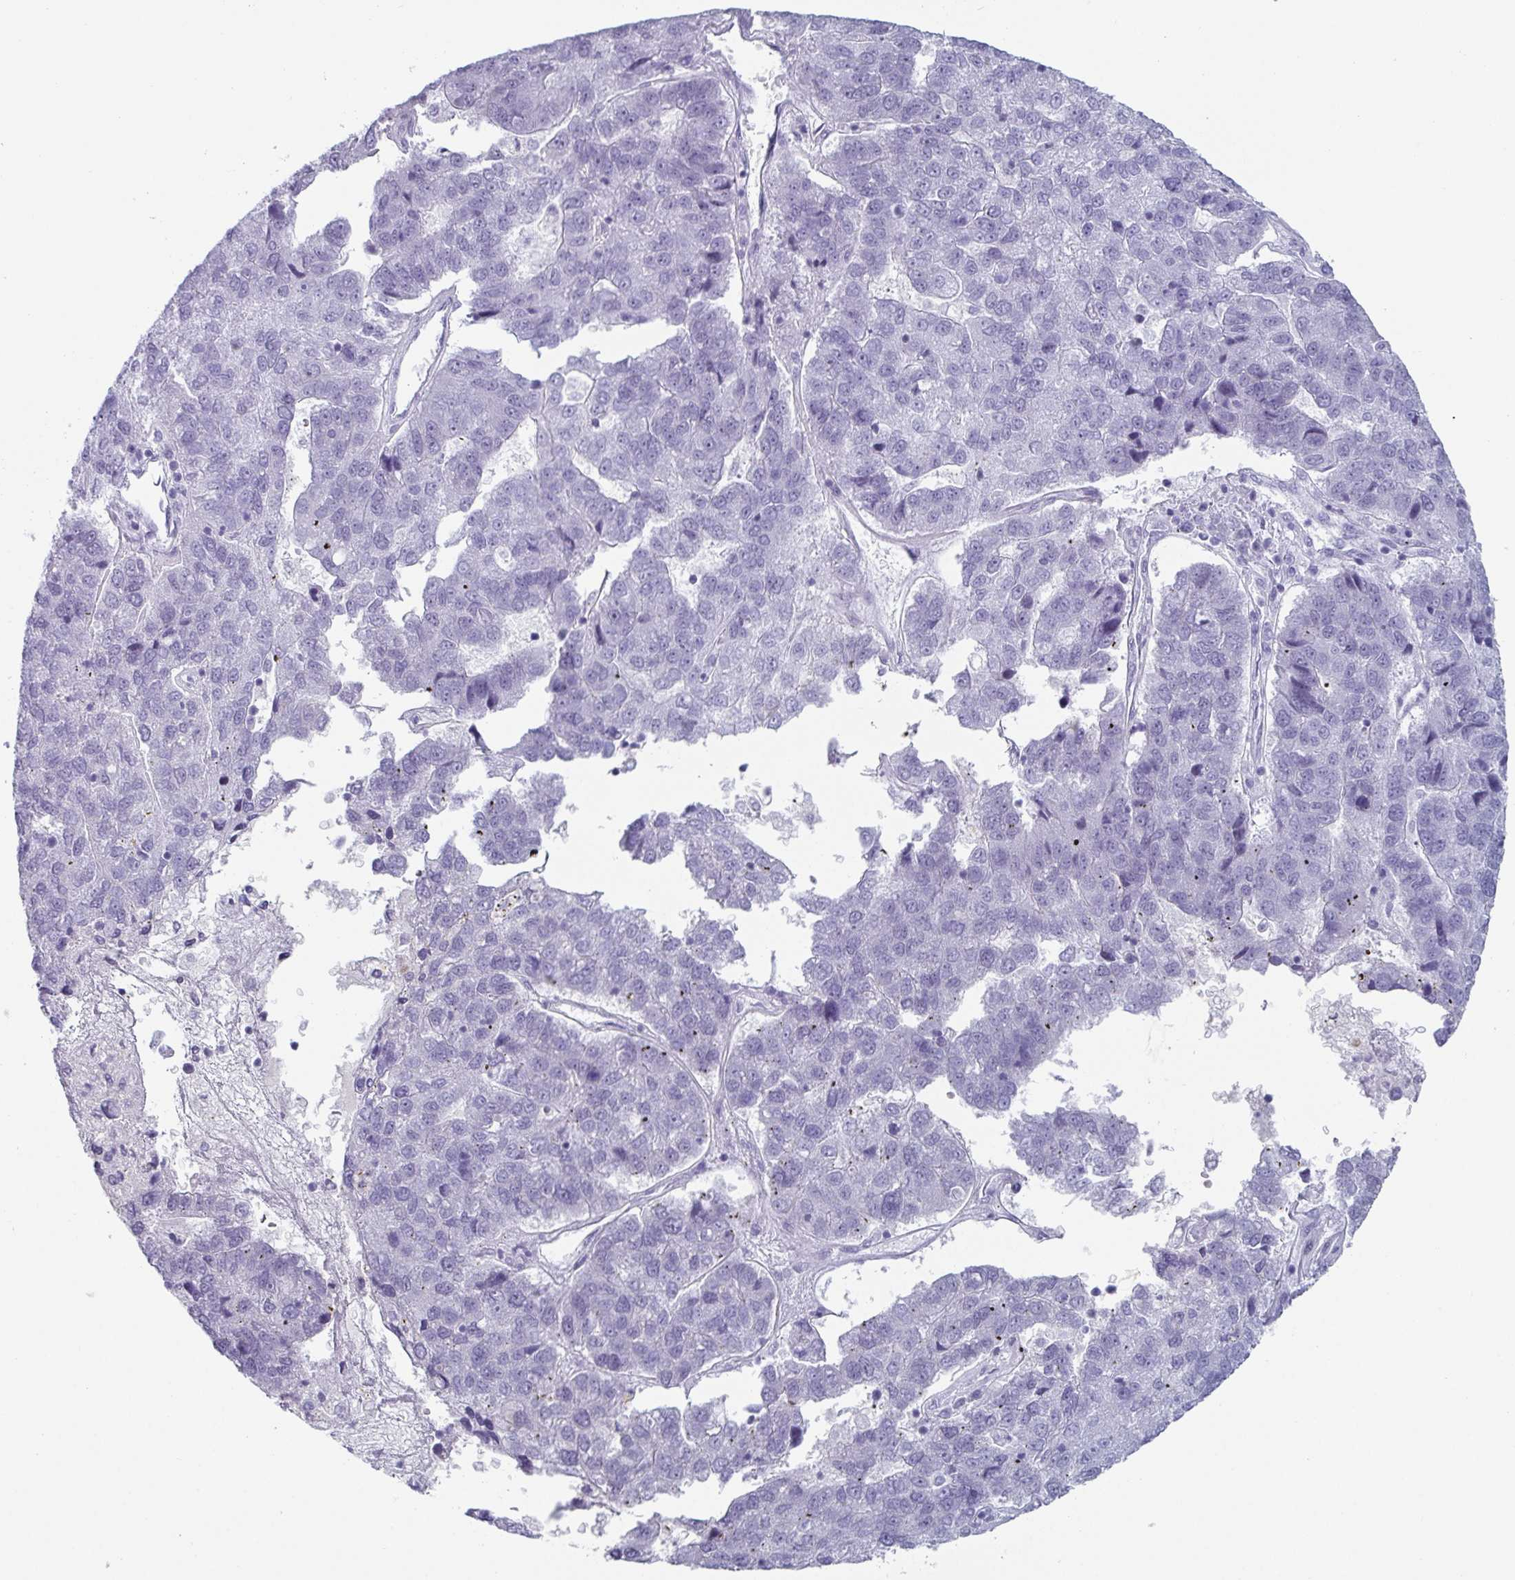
{"staining": {"intensity": "negative", "quantity": "none", "location": "none"}, "tissue": "pancreatic cancer", "cell_type": "Tumor cells", "image_type": "cancer", "snomed": [{"axis": "morphology", "description": "Adenocarcinoma, NOS"}, {"axis": "topography", "description": "Pancreas"}], "caption": "Pancreatic cancer (adenocarcinoma) stained for a protein using IHC displays no expression tumor cells.", "gene": "VSIG10L", "patient": {"sex": "female", "age": 61}}